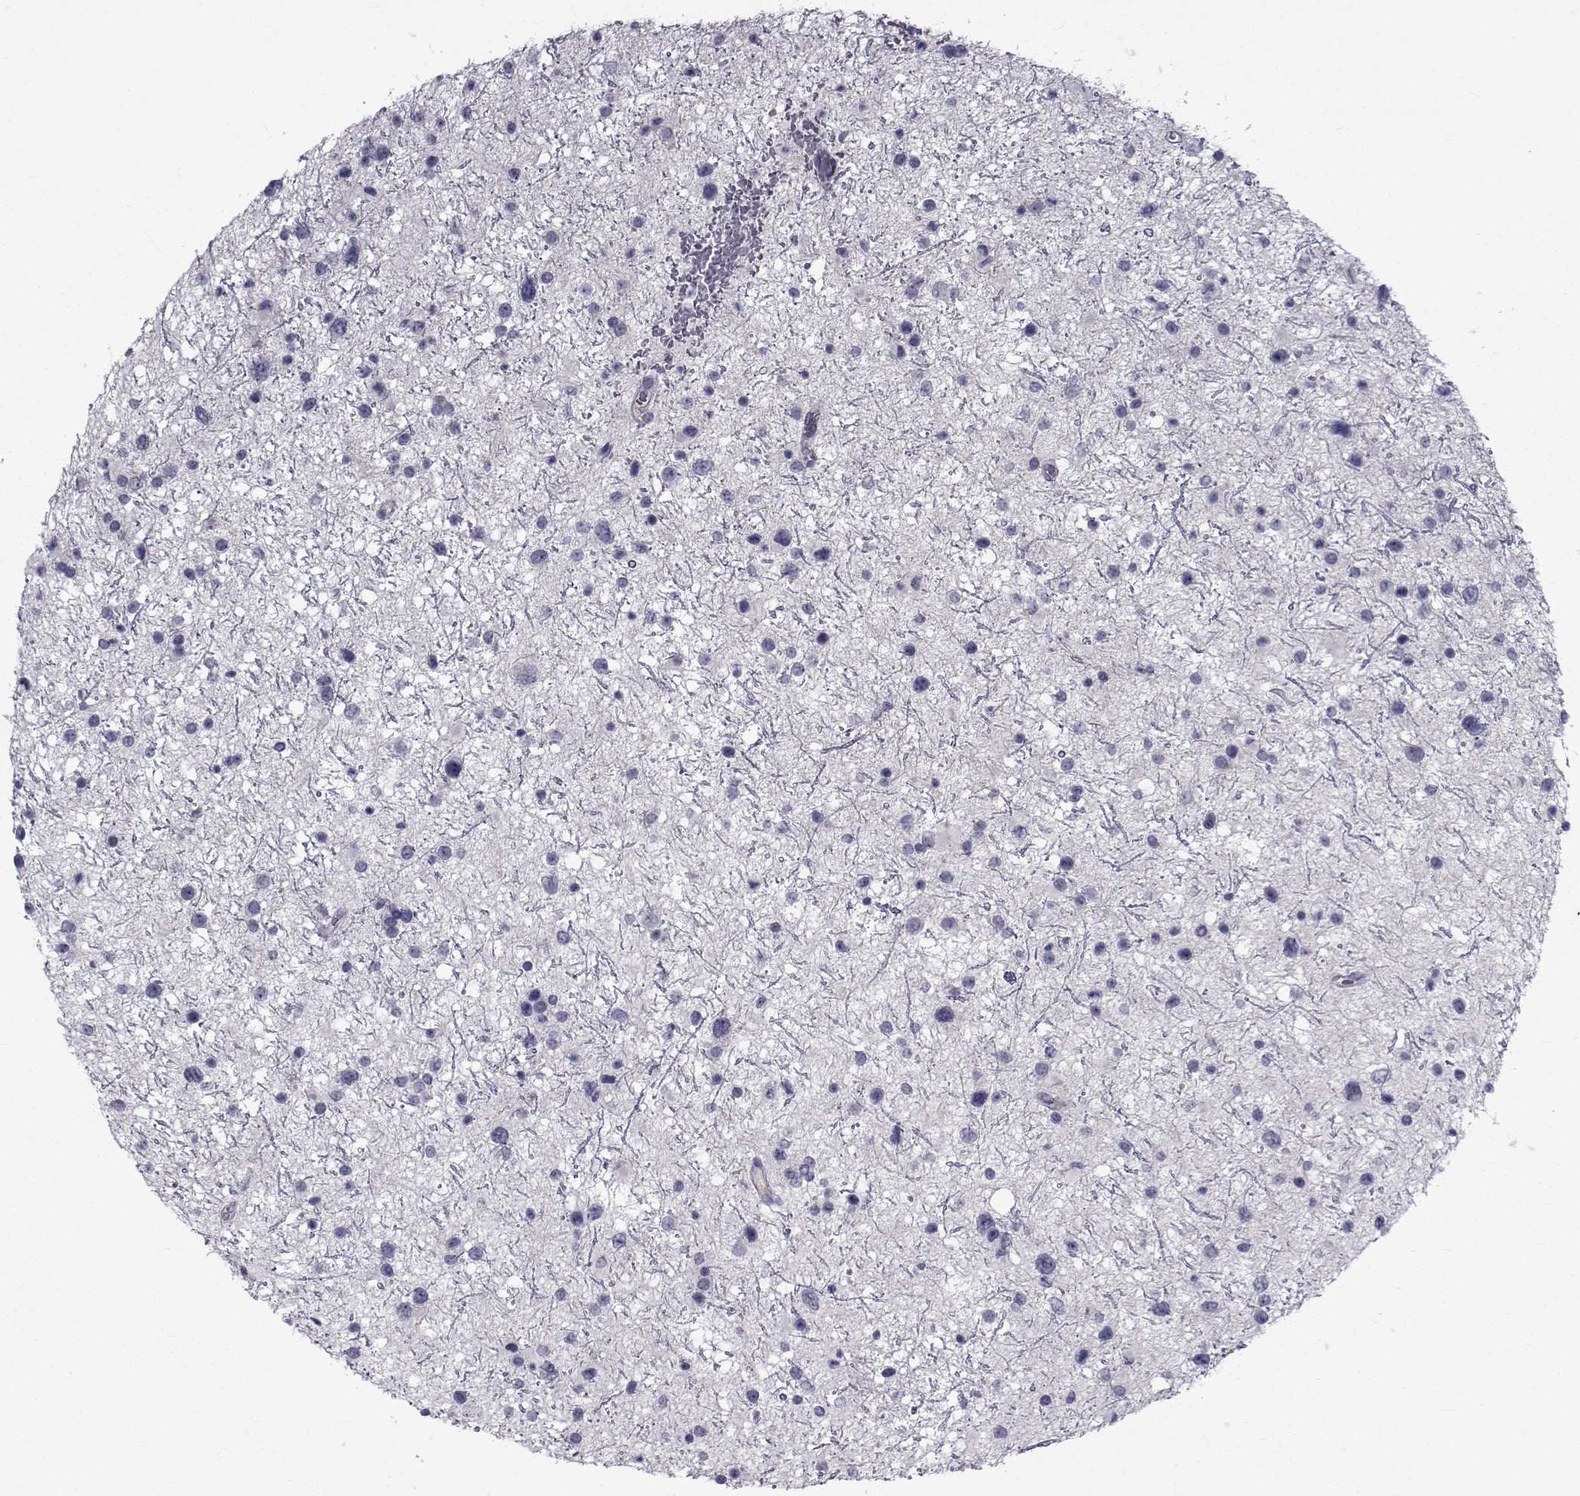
{"staining": {"intensity": "negative", "quantity": "none", "location": "none"}, "tissue": "glioma", "cell_type": "Tumor cells", "image_type": "cancer", "snomed": [{"axis": "morphology", "description": "Glioma, malignant, Low grade"}, {"axis": "topography", "description": "Brain"}], "caption": "Immunohistochemistry (IHC) photomicrograph of neoplastic tissue: human glioma stained with DAB reveals no significant protein staining in tumor cells. (DAB immunohistochemistry (IHC) with hematoxylin counter stain).", "gene": "PAX2", "patient": {"sex": "female", "age": 32}}